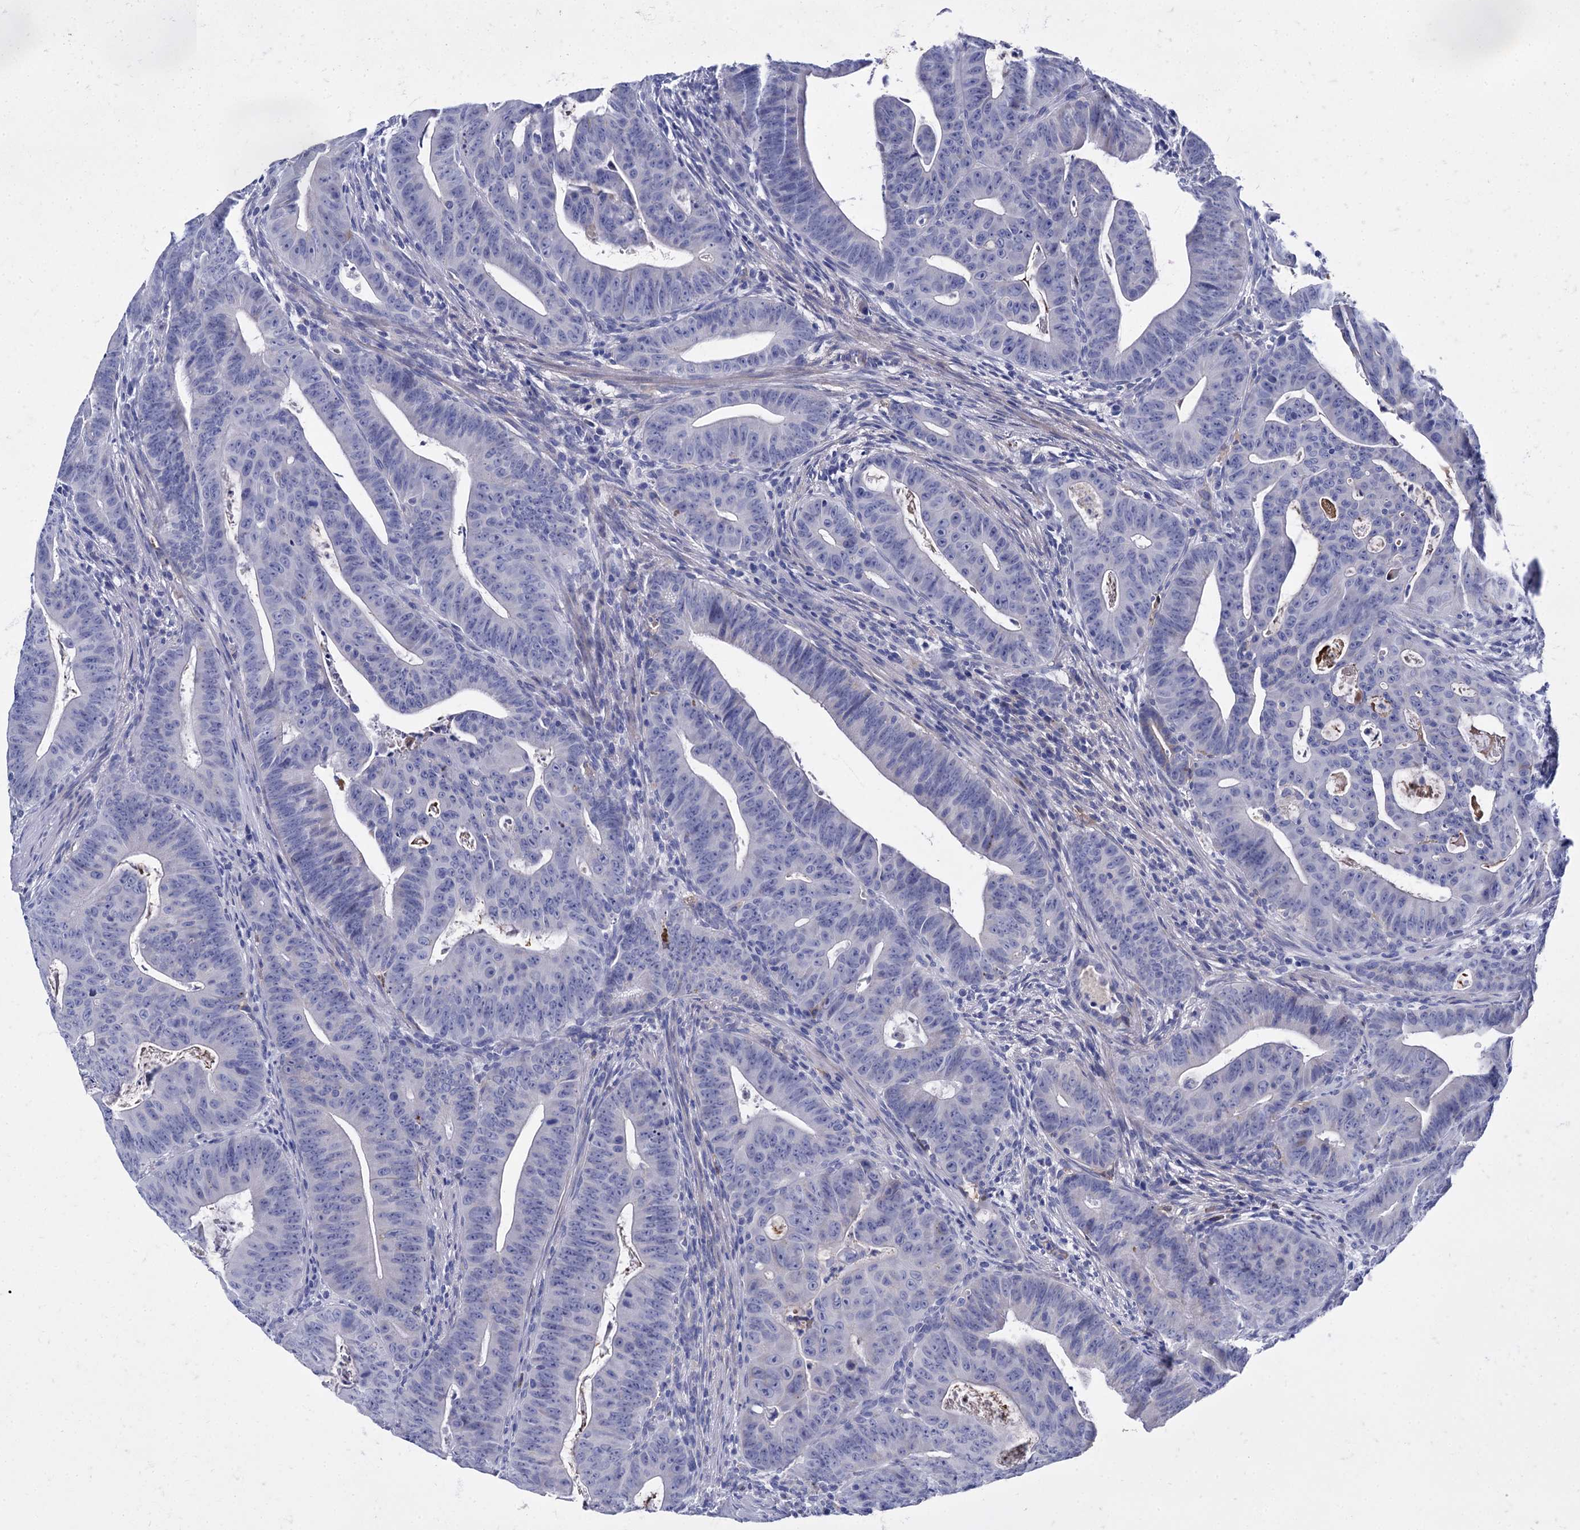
{"staining": {"intensity": "negative", "quantity": "none", "location": "none"}, "tissue": "colorectal cancer", "cell_type": "Tumor cells", "image_type": "cancer", "snomed": [{"axis": "morphology", "description": "Adenocarcinoma, NOS"}, {"axis": "topography", "description": "Colon"}], "caption": "This is a photomicrograph of IHC staining of colorectal adenocarcinoma, which shows no expression in tumor cells. (DAB (3,3'-diaminobenzidine) immunohistochemistry with hematoxylin counter stain).", "gene": "TMEM72", "patient": {"sex": "female", "age": 75}}